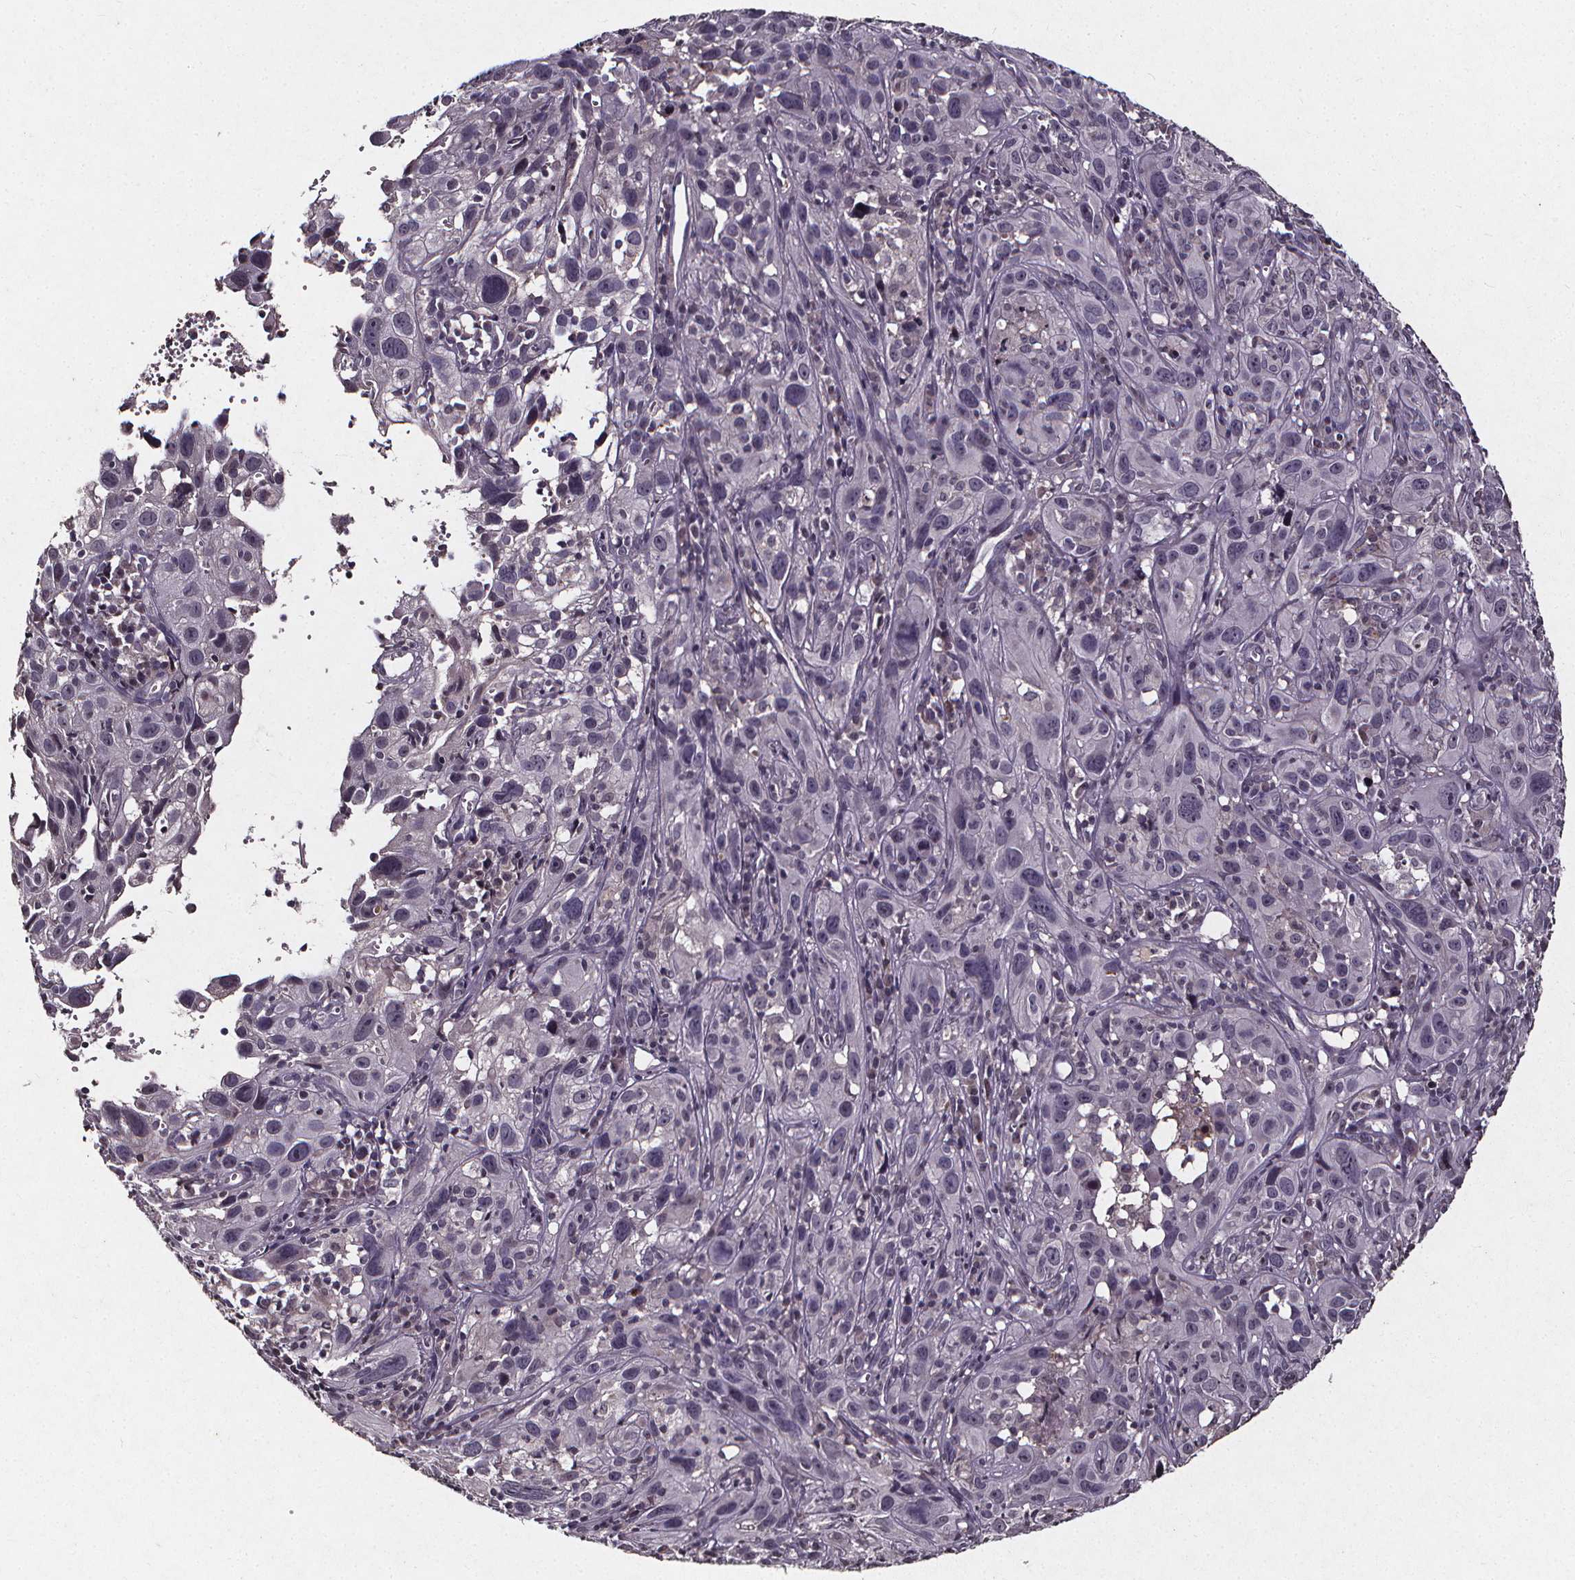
{"staining": {"intensity": "negative", "quantity": "none", "location": "none"}, "tissue": "cervical cancer", "cell_type": "Tumor cells", "image_type": "cancer", "snomed": [{"axis": "morphology", "description": "Squamous cell carcinoma, NOS"}, {"axis": "topography", "description": "Cervix"}], "caption": "Immunohistochemical staining of squamous cell carcinoma (cervical) shows no significant staining in tumor cells.", "gene": "SPAG8", "patient": {"sex": "female", "age": 37}}